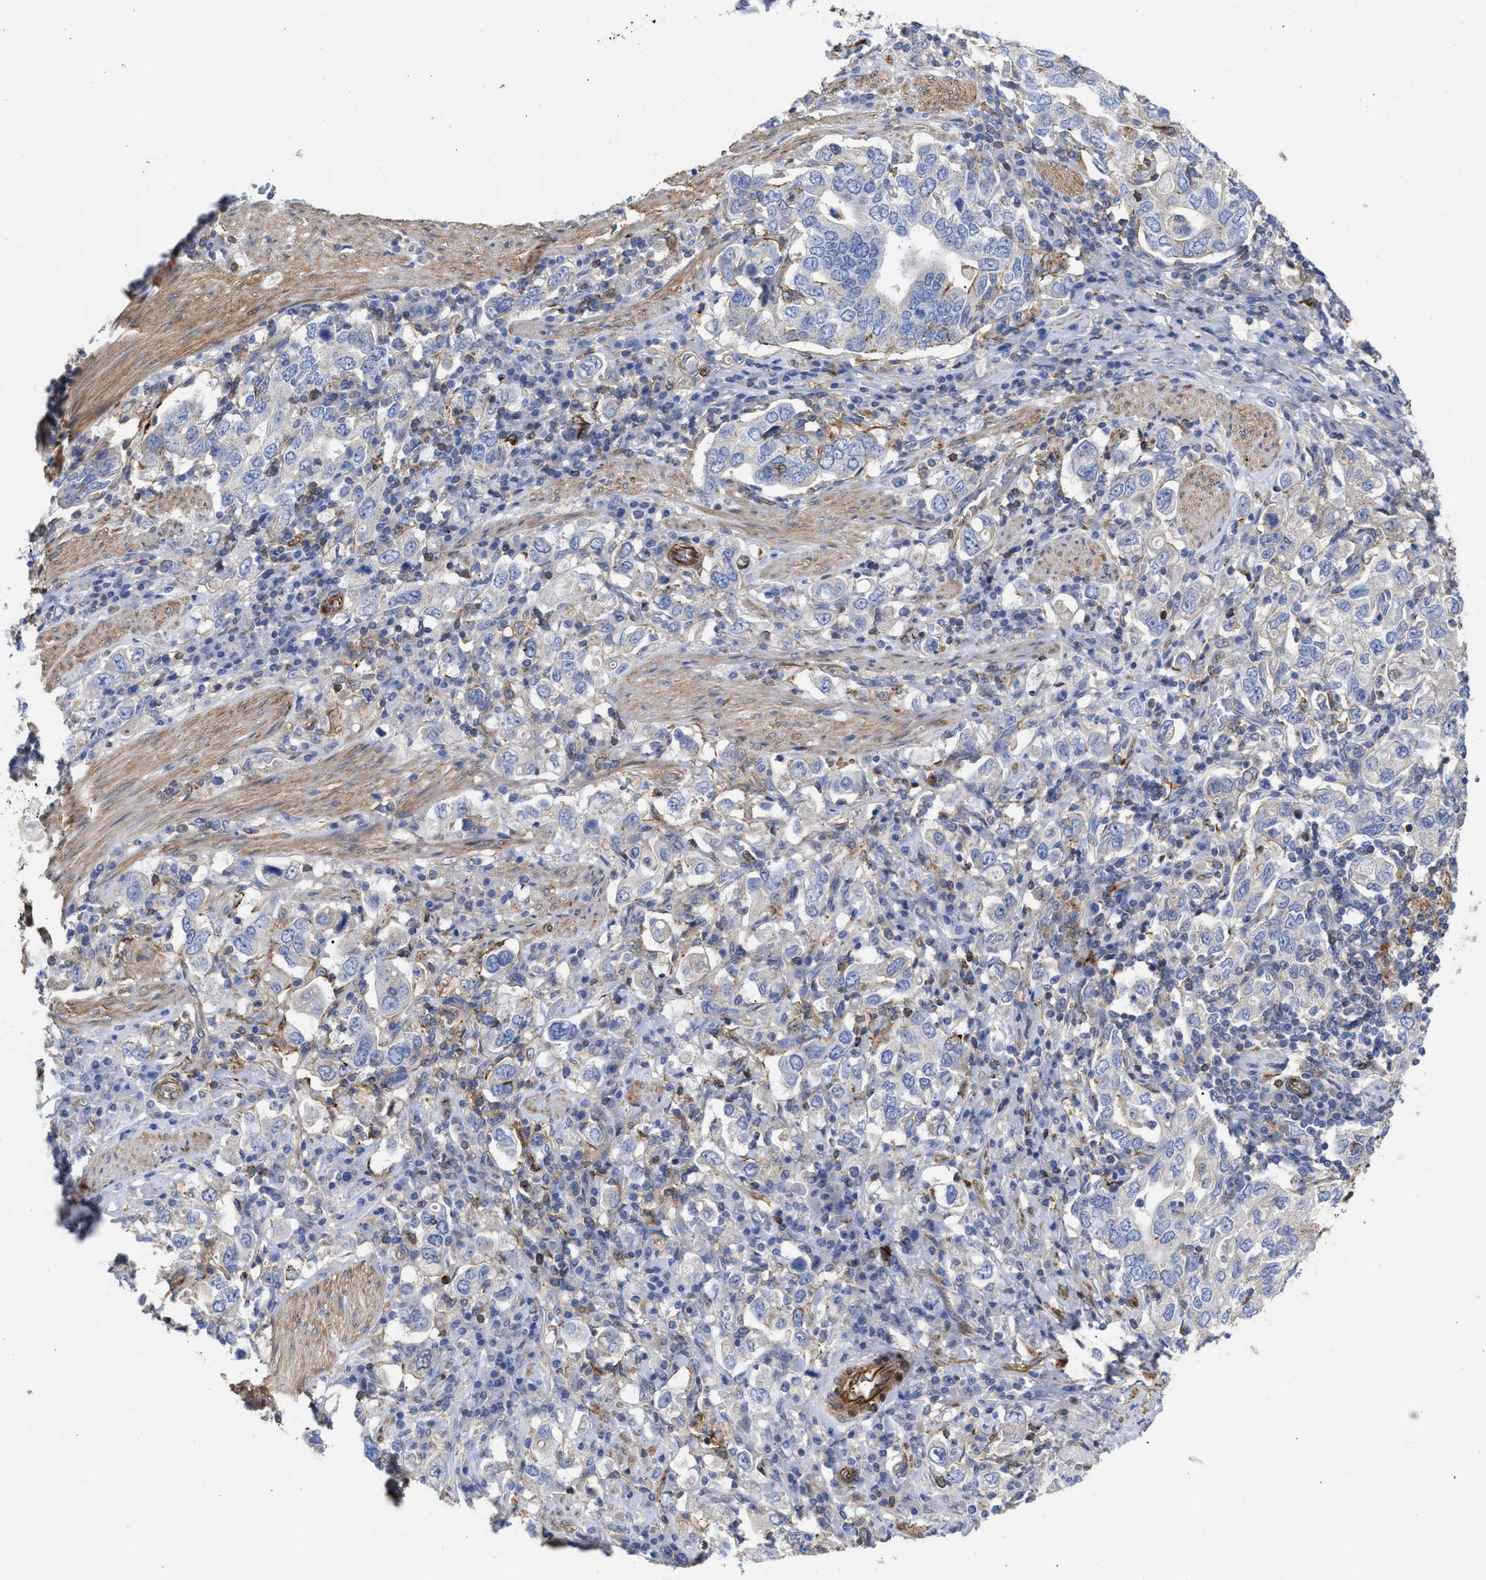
{"staining": {"intensity": "negative", "quantity": "none", "location": "none"}, "tissue": "stomach cancer", "cell_type": "Tumor cells", "image_type": "cancer", "snomed": [{"axis": "morphology", "description": "Adenocarcinoma, NOS"}, {"axis": "topography", "description": "Stomach, upper"}], "caption": "A photomicrograph of human stomach adenocarcinoma is negative for staining in tumor cells.", "gene": "HS3ST5", "patient": {"sex": "male", "age": 62}}